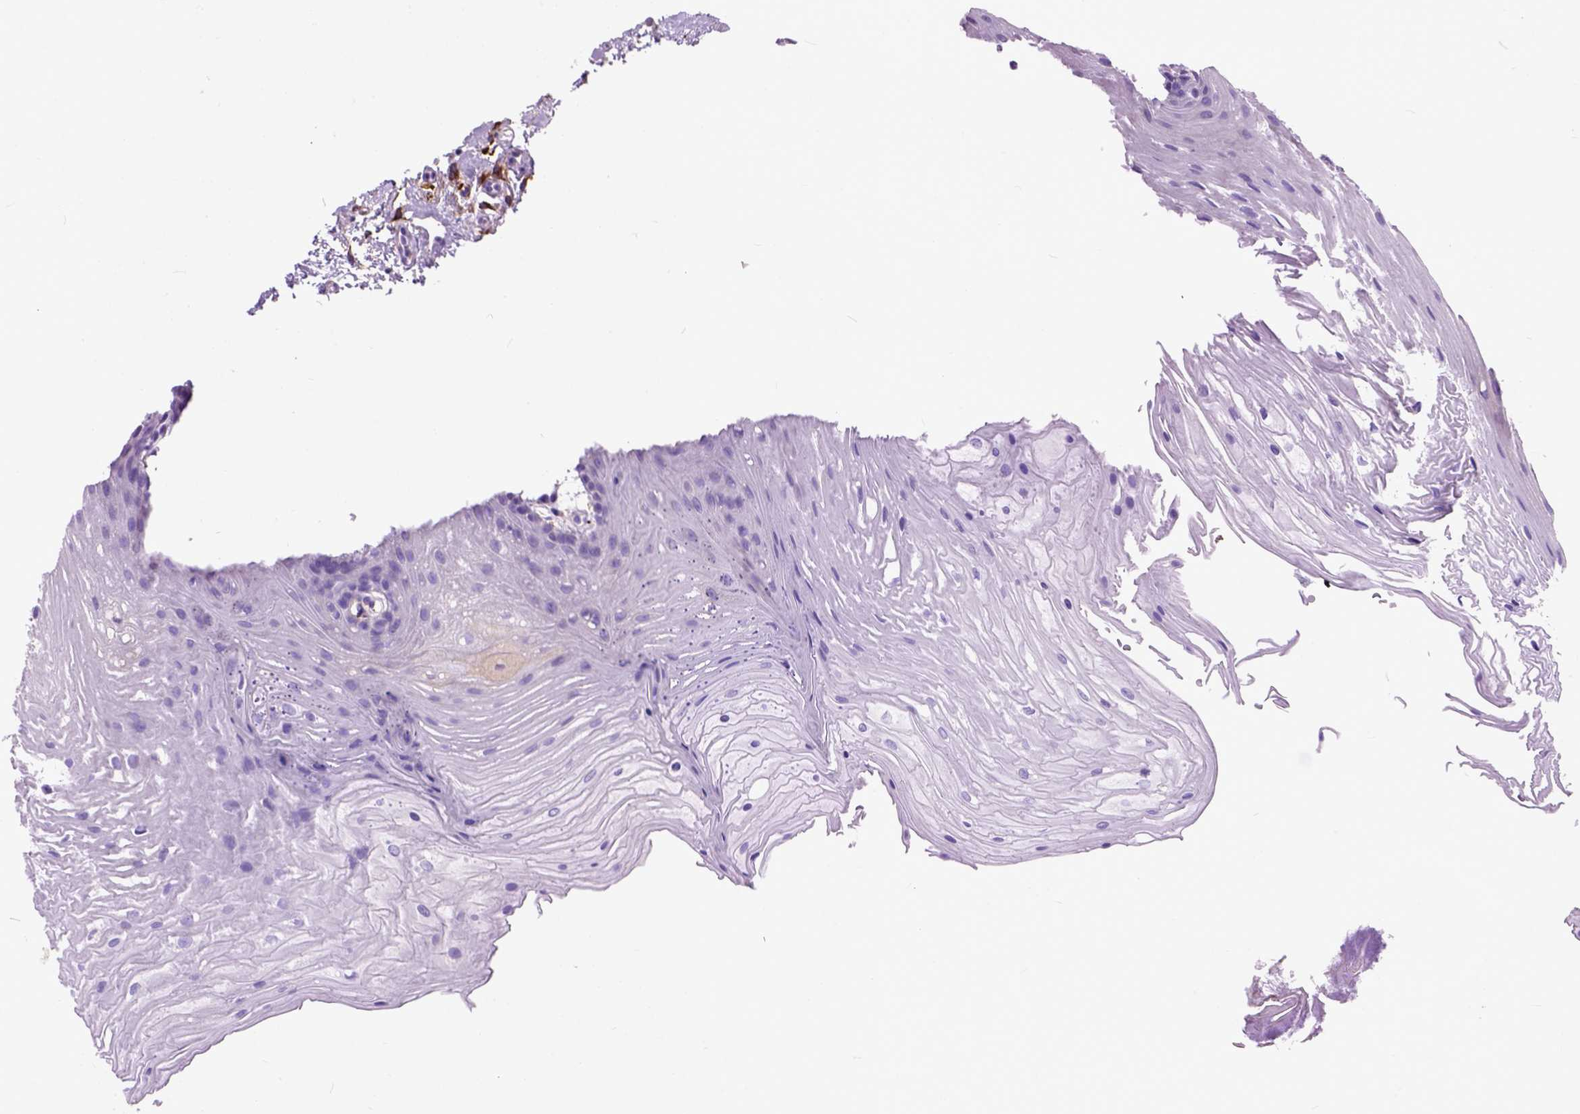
{"staining": {"intensity": "negative", "quantity": "none", "location": "none"}, "tissue": "oral mucosa", "cell_type": "Squamous epithelial cells", "image_type": "normal", "snomed": [{"axis": "morphology", "description": "Normal tissue, NOS"}, {"axis": "morphology", "description": "Squamous cell carcinoma, NOS"}, {"axis": "topography", "description": "Oral tissue"}, {"axis": "topography", "description": "Tounge, NOS"}, {"axis": "topography", "description": "Head-Neck"}], "caption": "The IHC histopathology image has no significant positivity in squamous epithelial cells of oral mucosa.", "gene": "MAPT", "patient": {"sex": "male", "age": 62}}